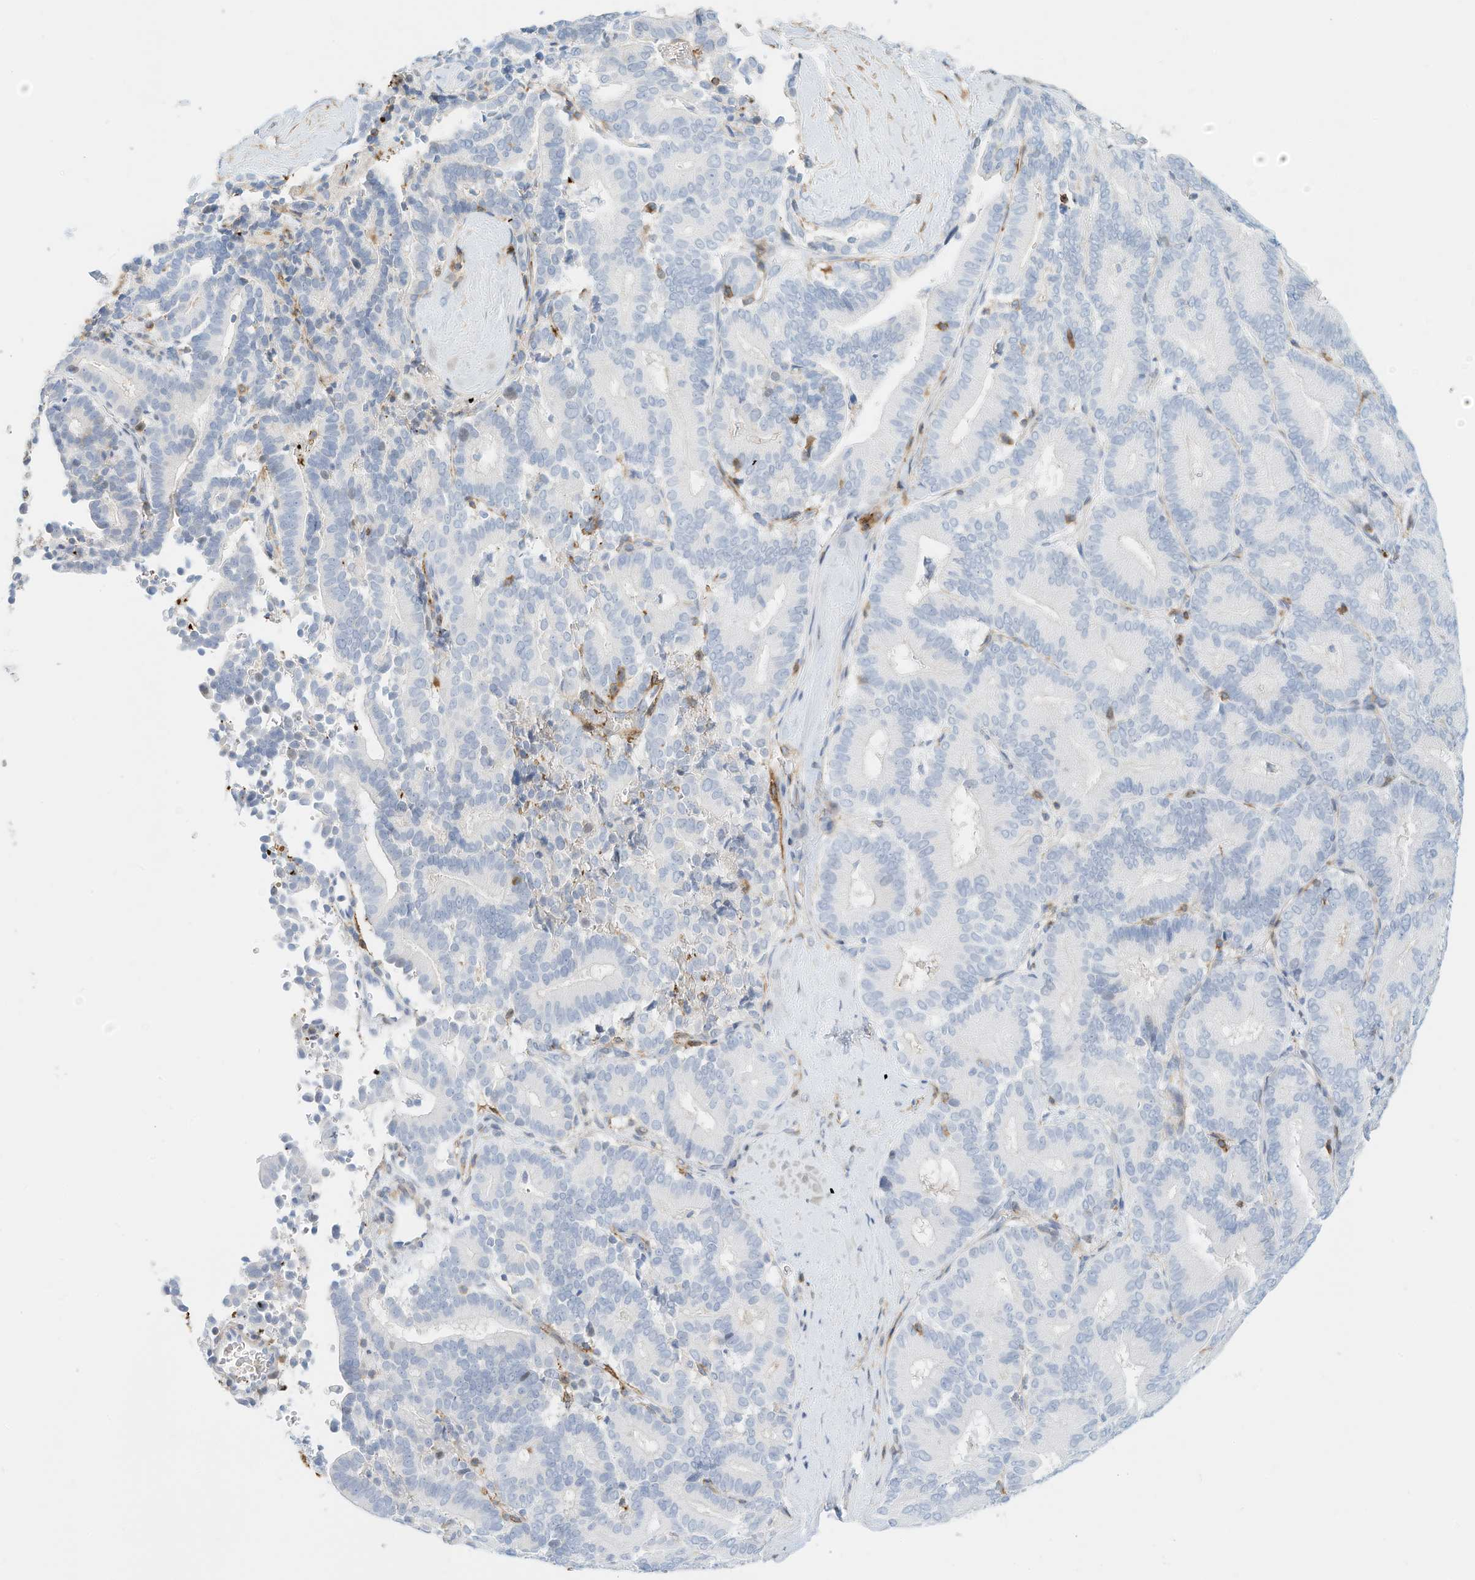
{"staining": {"intensity": "negative", "quantity": "none", "location": "none"}, "tissue": "liver cancer", "cell_type": "Tumor cells", "image_type": "cancer", "snomed": [{"axis": "morphology", "description": "Cholangiocarcinoma"}, {"axis": "topography", "description": "Liver"}], "caption": "Immunohistochemistry of human liver cancer (cholangiocarcinoma) shows no expression in tumor cells.", "gene": "TXNDC9", "patient": {"sex": "female", "age": 75}}